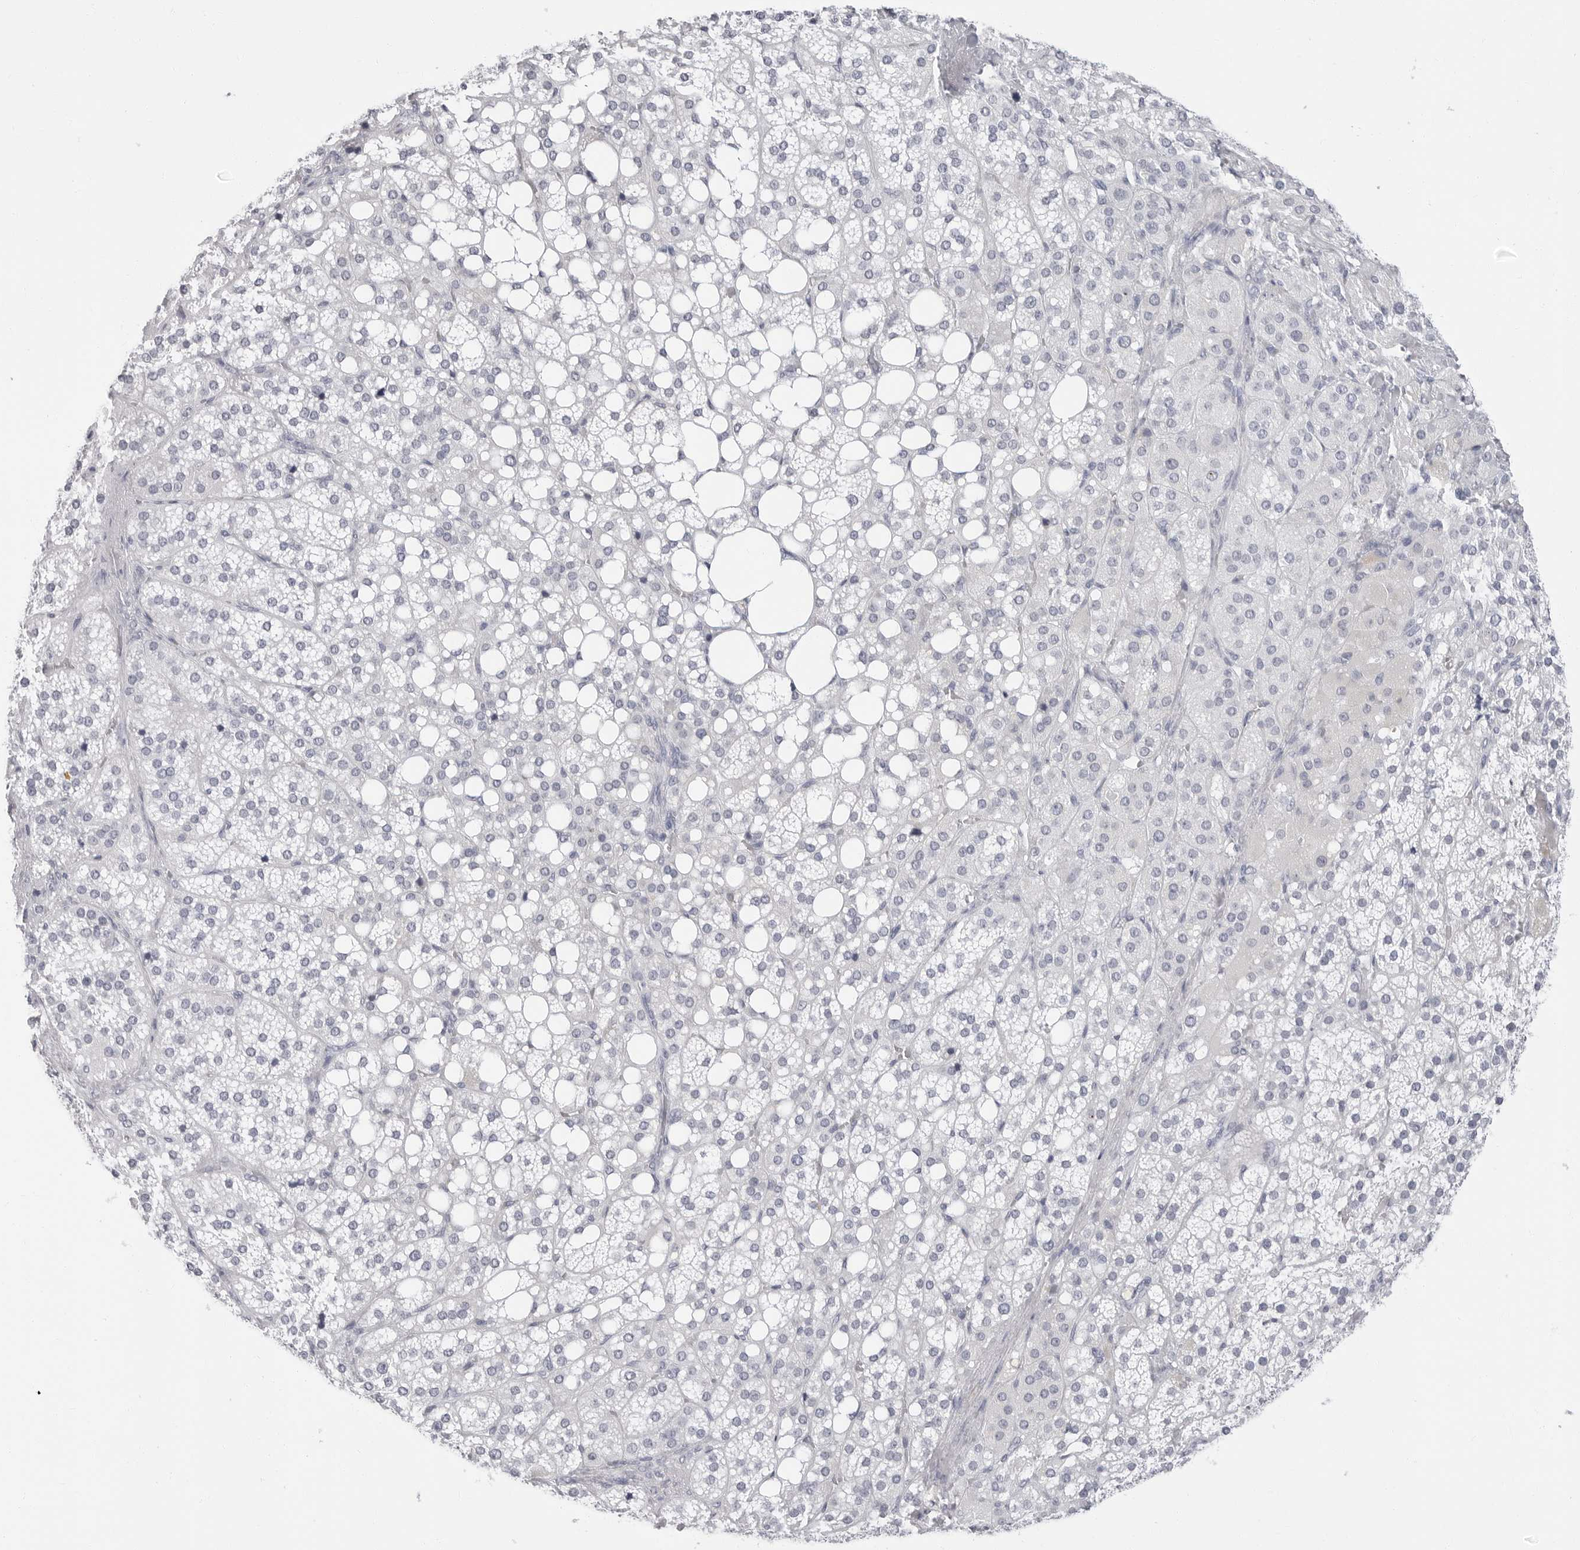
{"staining": {"intensity": "weak", "quantity": "<25%", "location": "cytoplasmic/membranous"}, "tissue": "adrenal gland", "cell_type": "Glandular cells", "image_type": "normal", "snomed": [{"axis": "morphology", "description": "Normal tissue, NOS"}, {"axis": "topography", "description": "Adrenal gland"}], "caption": "Normal adrenal gland was stained to show a protein in brown. There is no significant positivity in glandular cells. Brightfield microscopy of IHC stained with DAB (brown) and hematoxylin (blue), captured at high magnification.", "gene": "ERICH3", "patient": {"sex": "female", "age": 59}}